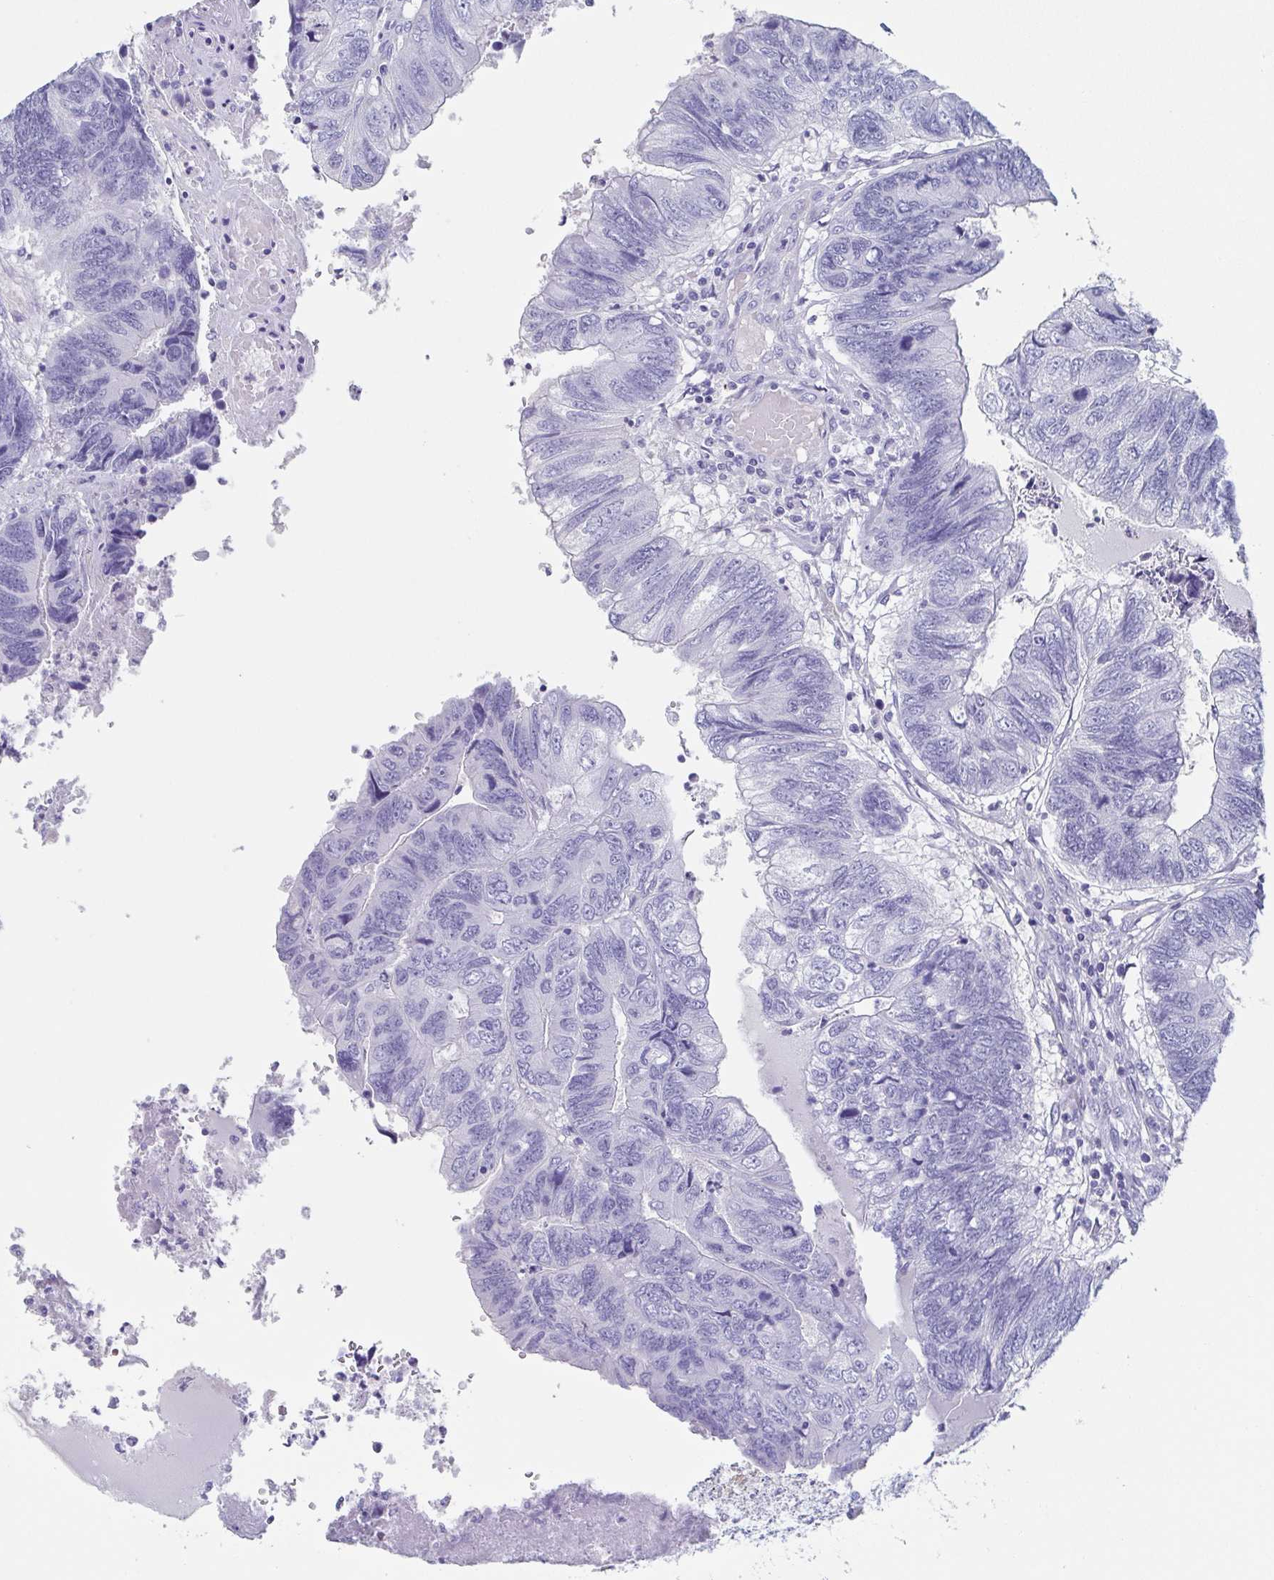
{"staining": {"intensity": "negative", "quantity": "none", "location": "none"}, "tissue": "colorectal cancer", "cell_type": "Tumor cells", "image_type": "cancer", "snomed": [{"axis": "morphology", "description": "Adenocarcinoma, NOS"}, {"axis": "topography", "description": "Colon"}], "caption": "Tumor cells show no significant staining in colorectal cancer.", "gene": "TAGLN3", "patient": {"sex": "female", "age": 67}}